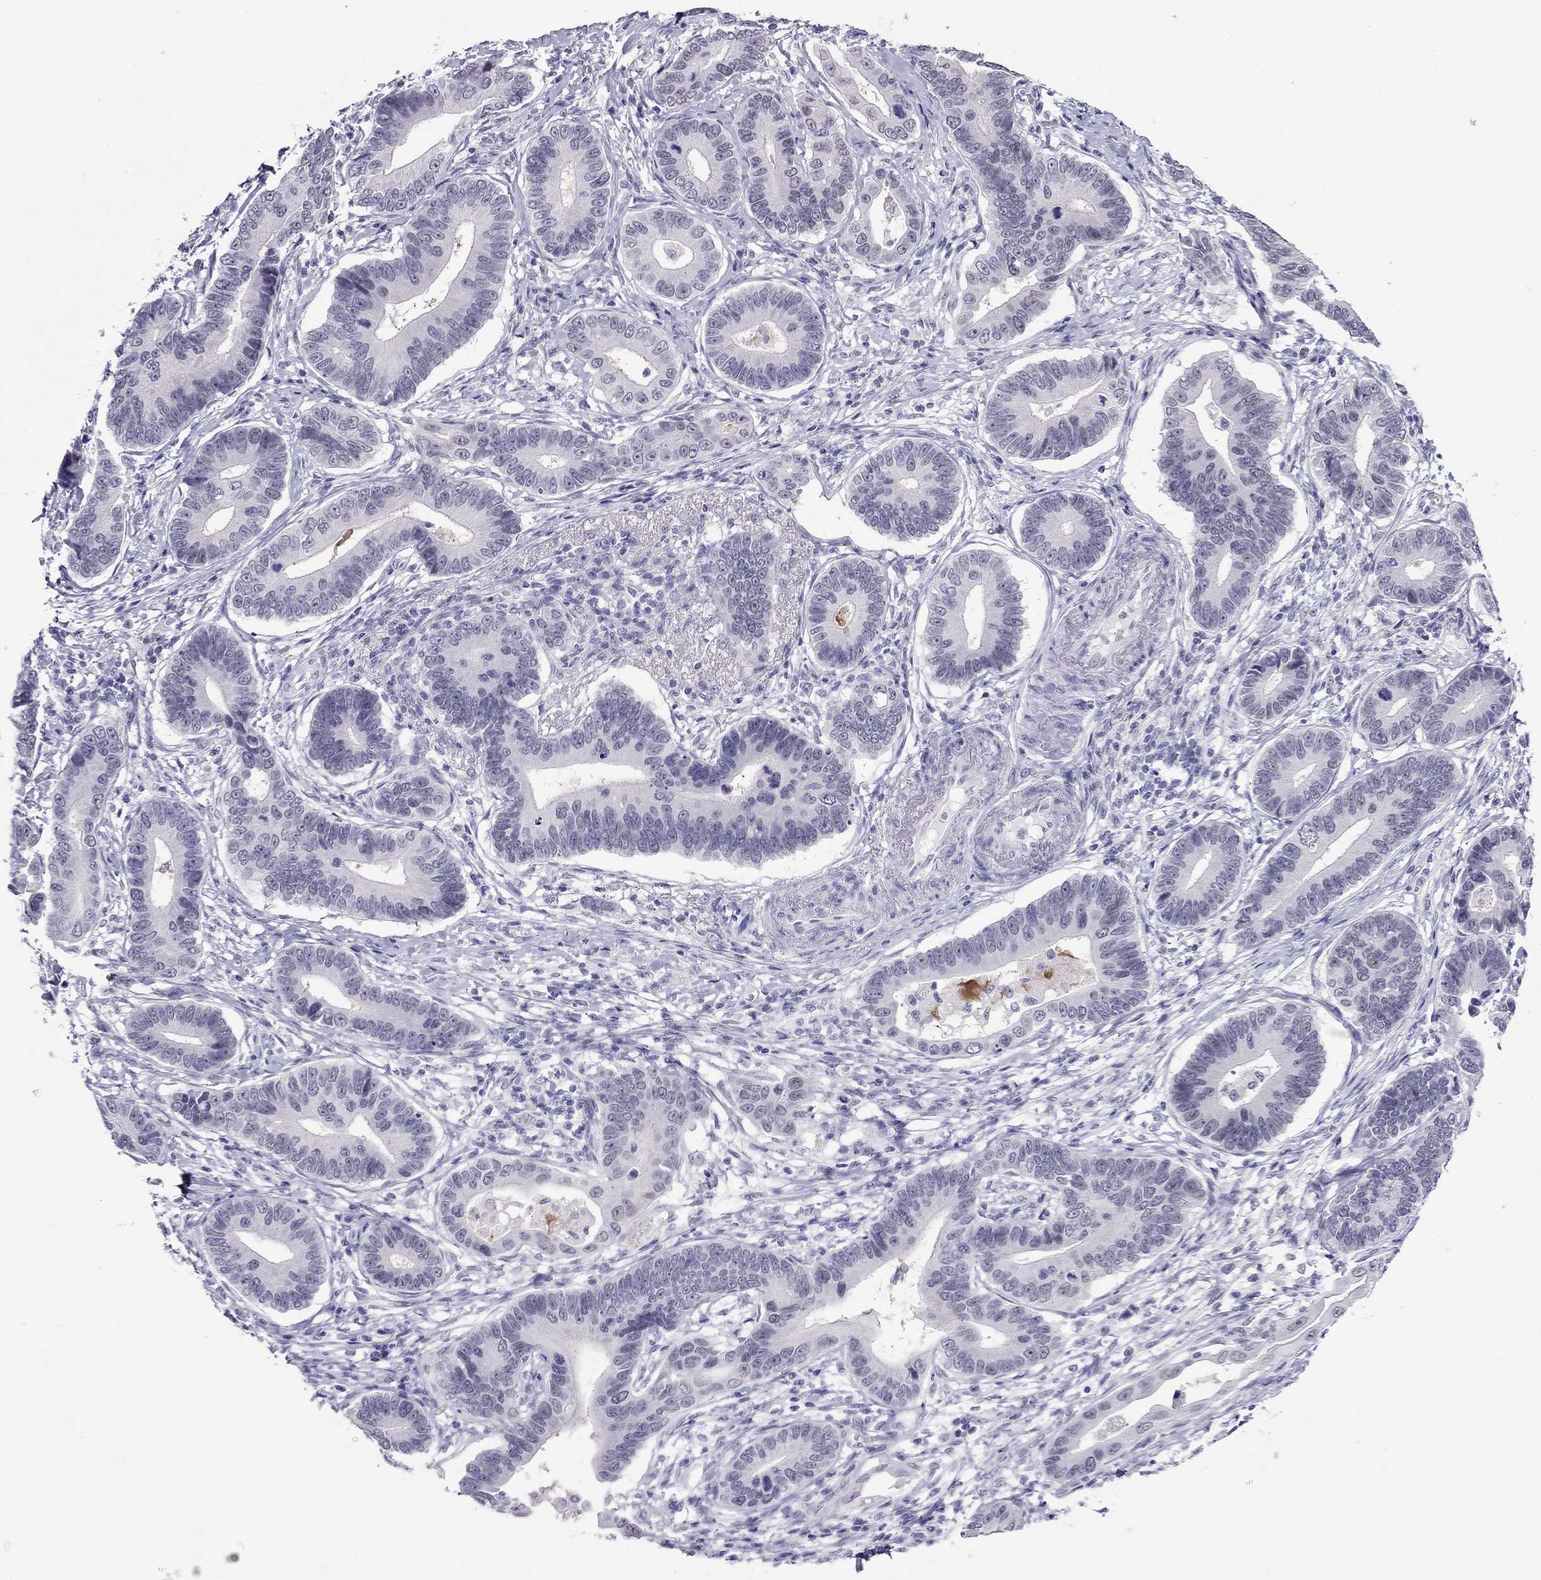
{"staining": {"intensity": "negative", "quantity": "none", "location": "none"}, "tissue": "stomach cancer", "cell_type": "Tumor cells", "image_type": "cancer", "snomed": [{"axis": "morphology", "description": "Adenocarcinoma, NOS"}, {"axis": "topography", "description": "Stomach"}], "caption": "This photomicrograph is of stomach adenocarcinoma stained with immunohistochemistry (IHC) to label a protein in brown with the nuclei are counter-stained blue. There is no staining in tumor cells.", "gene": "CHRNB3", "patient": {"sex": "male", "age": 84}}